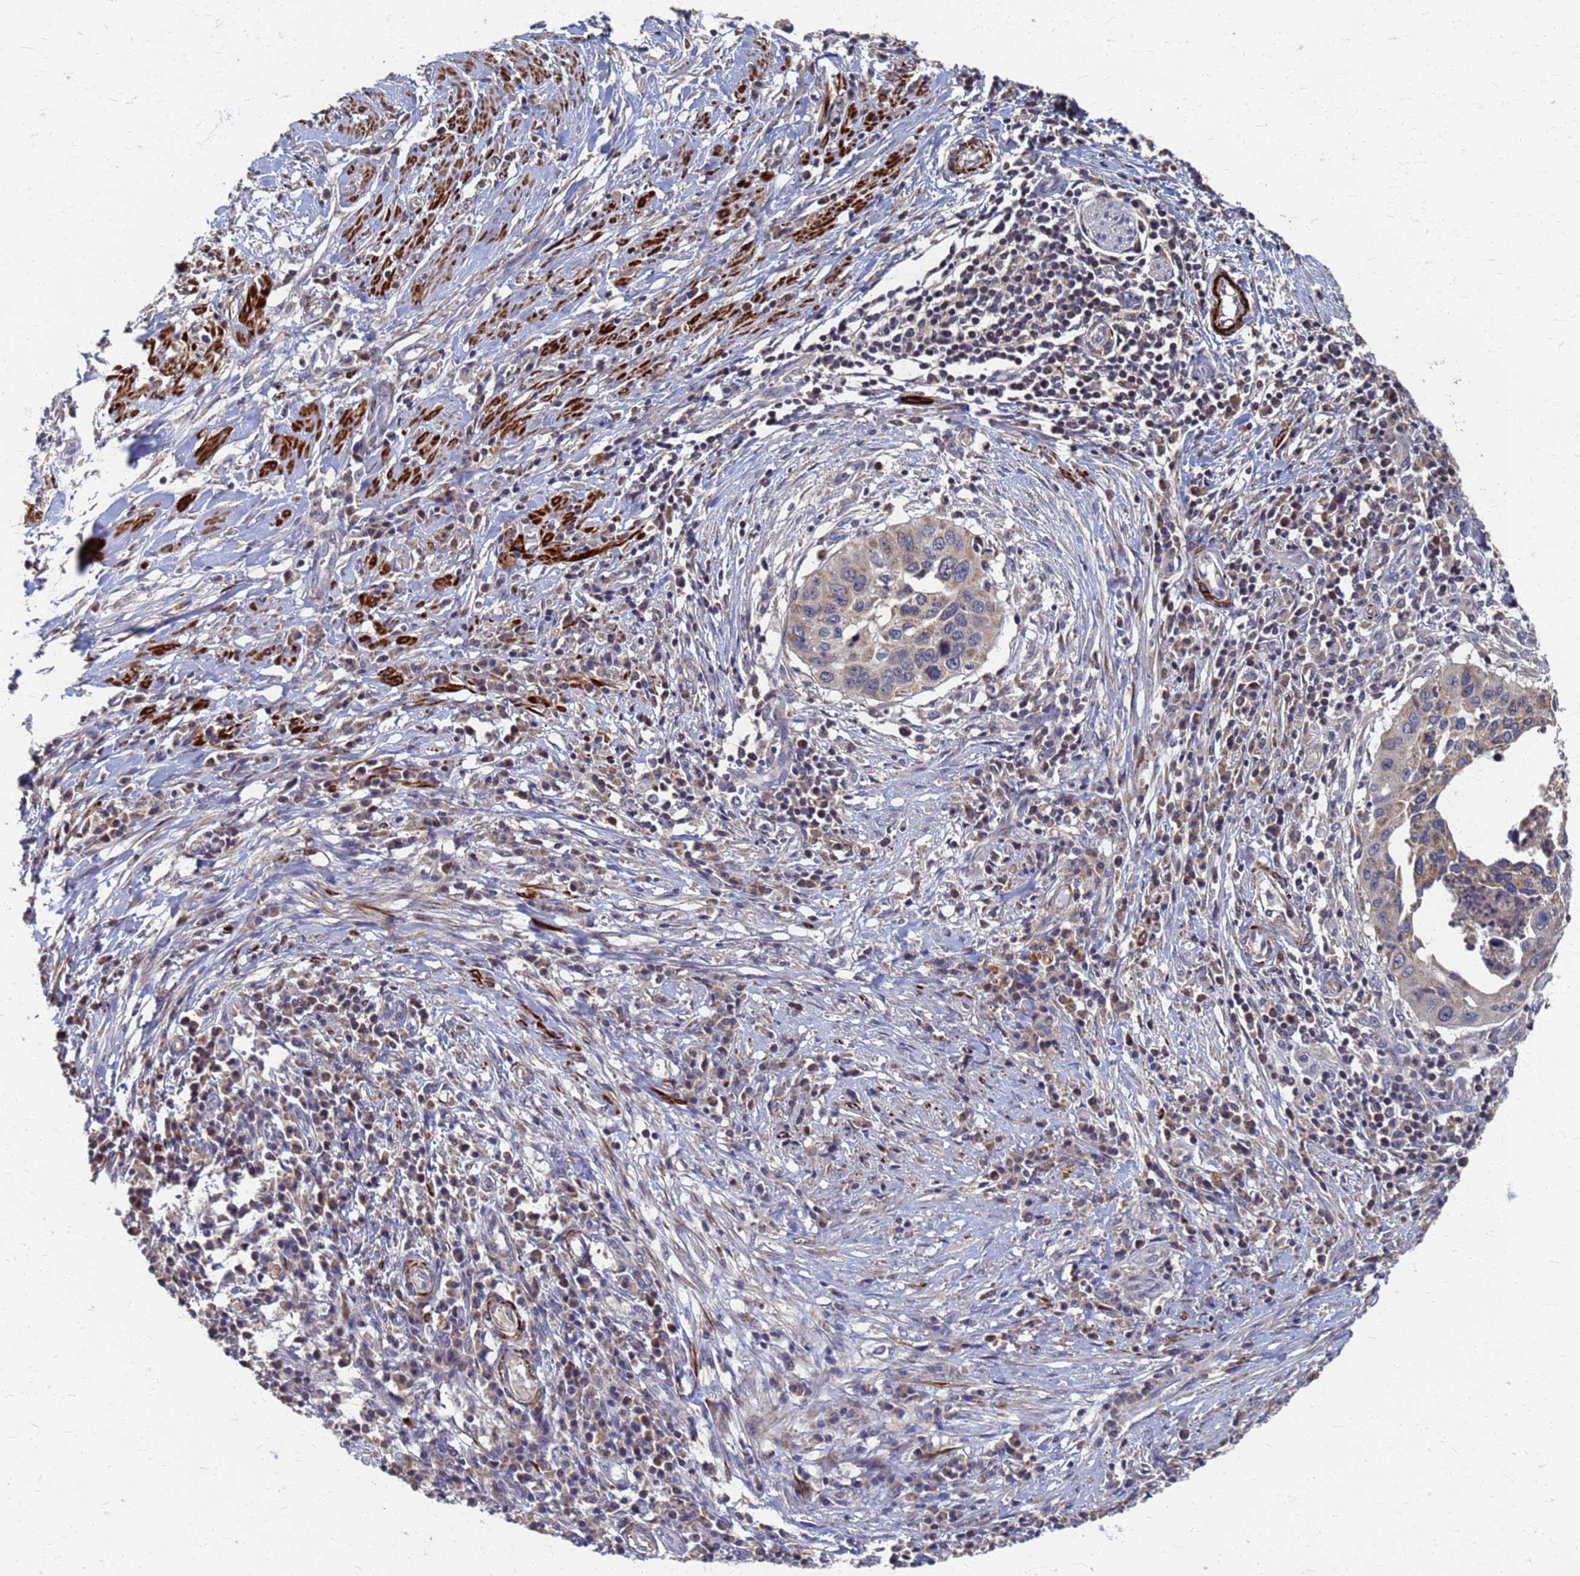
{"staining": {"intensity": "weak", "quantity": "25%-75%", "location": "cytoplasmic/membranous"}, "tissue": "cervical cancer", "cell_type": "Tumor cells", "image_type": "cancer", "snomed": [{"axis": "morphology", "description": "Squamous cell carcinoma, NOS"}, {"axis": "topography", "description": "Cervix"}], "caption": "Immunohistochemistry histopathology image of squamous cell carcinoma (cervical) stained for a protein (brown), which demonstrates low levels of weak cytoplasmic/membranous positivity in about 25%-75% of tumor cells.", "gene": "ATPAF1", "patient": {"sex": "female", "age": 38}}